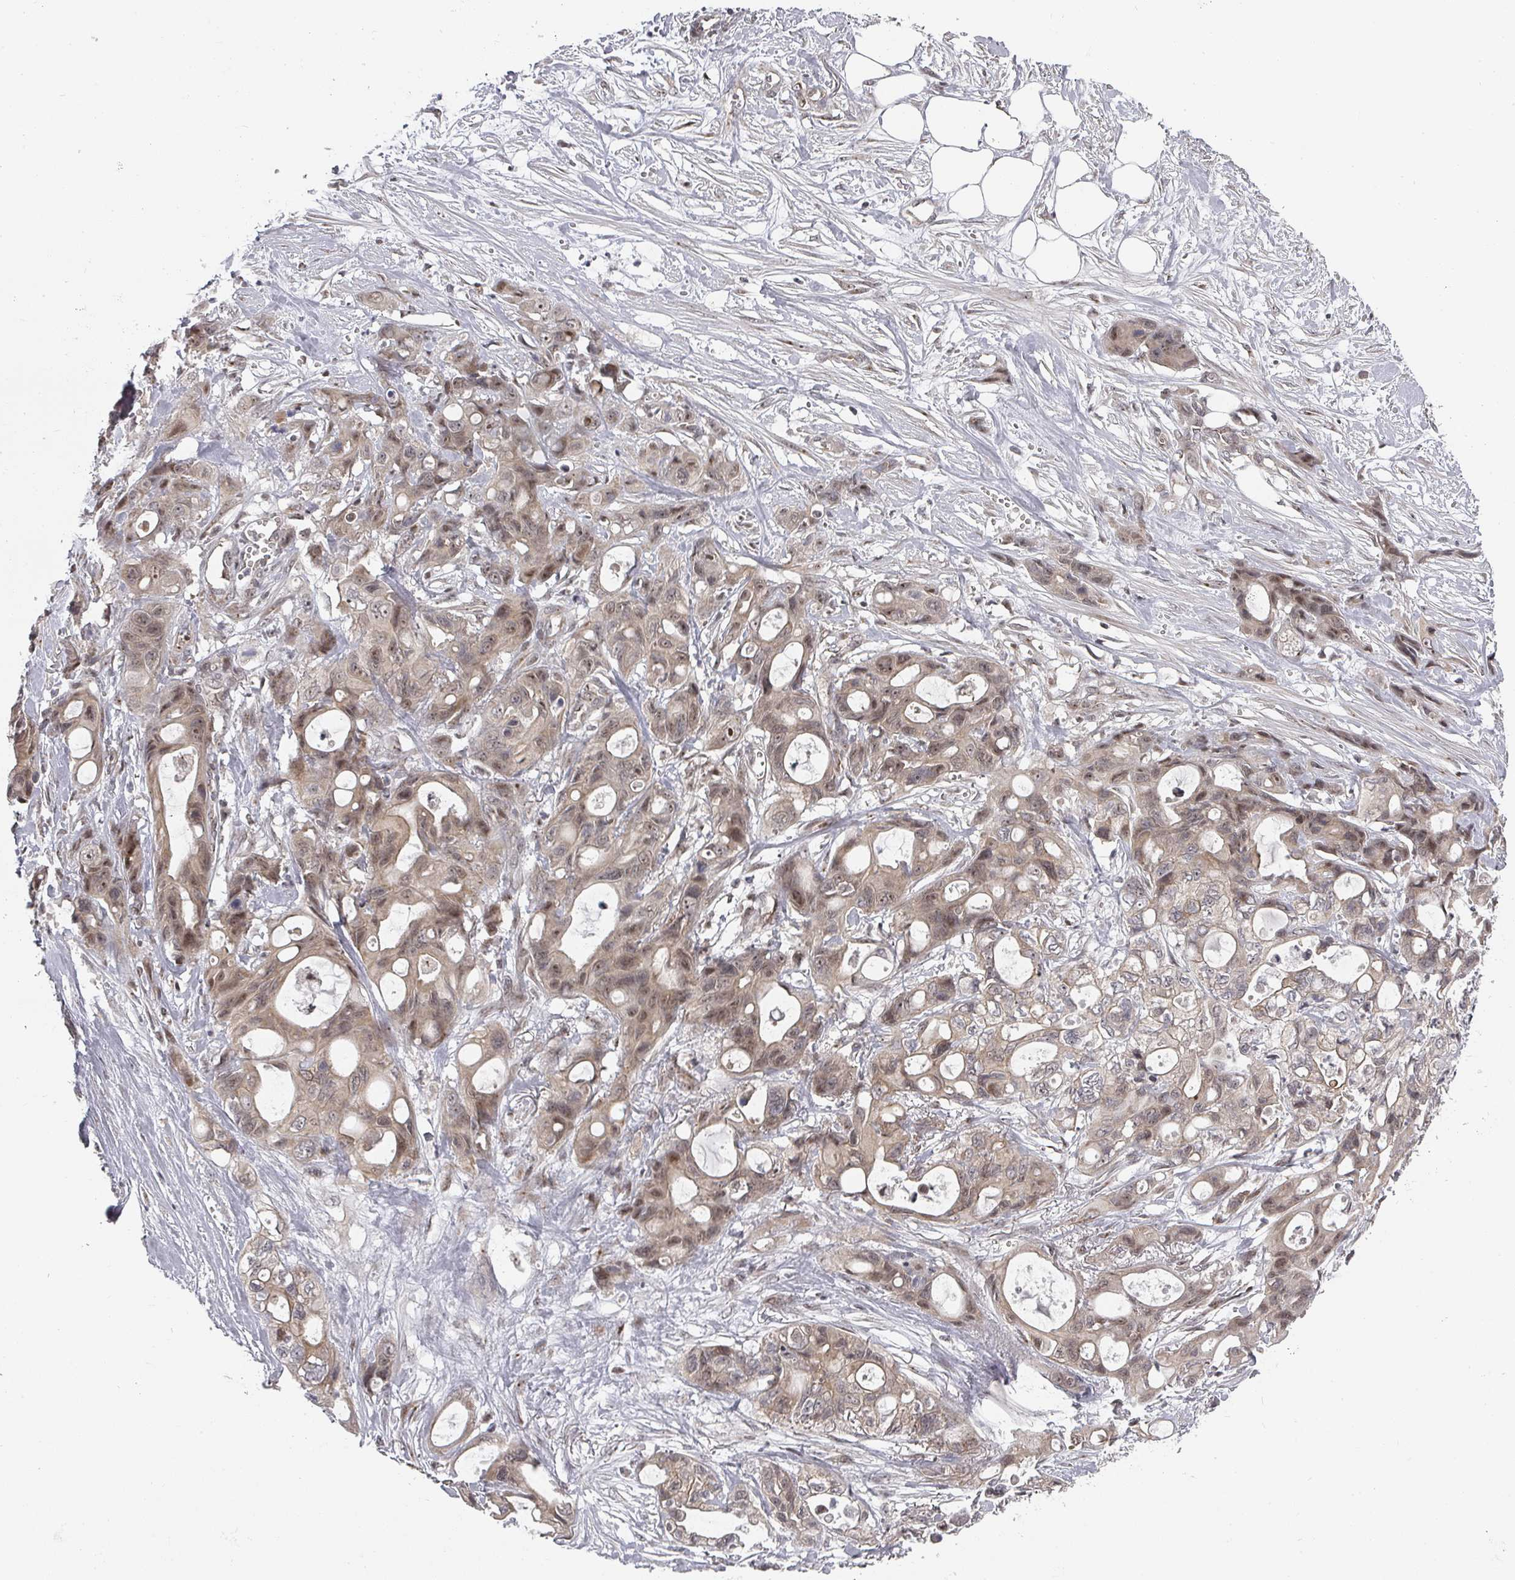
{"staining": {"intensity": "moderate", "quantity": "25%-75%", "location": "cytoplasmic/membranous,nuclear"}, "tissue": "ovarian cancer", "cell_type": "Tumor cells", "image_type": "cancer", "snomed": [{"axis": "morphology", "description": "Cystadenocarcinoma, mucinous, NOS"}, {"axis": "topography", "description": "Ovary"}], "caption": "IHC histopathology image of neoplastic tissue: ovarian cancer (mucinous cystadenocarcinoma) stained using immunohistochemistry shows medium levels of moderate protein expression localized specifically in the cytoplasmic/membranous and nuclear of tumor cells, appearing as a cytoplasmic/membranous and nuclear brown color.", "gene": "KIF1C", "patient": {"sex": "female", "age": 70}}